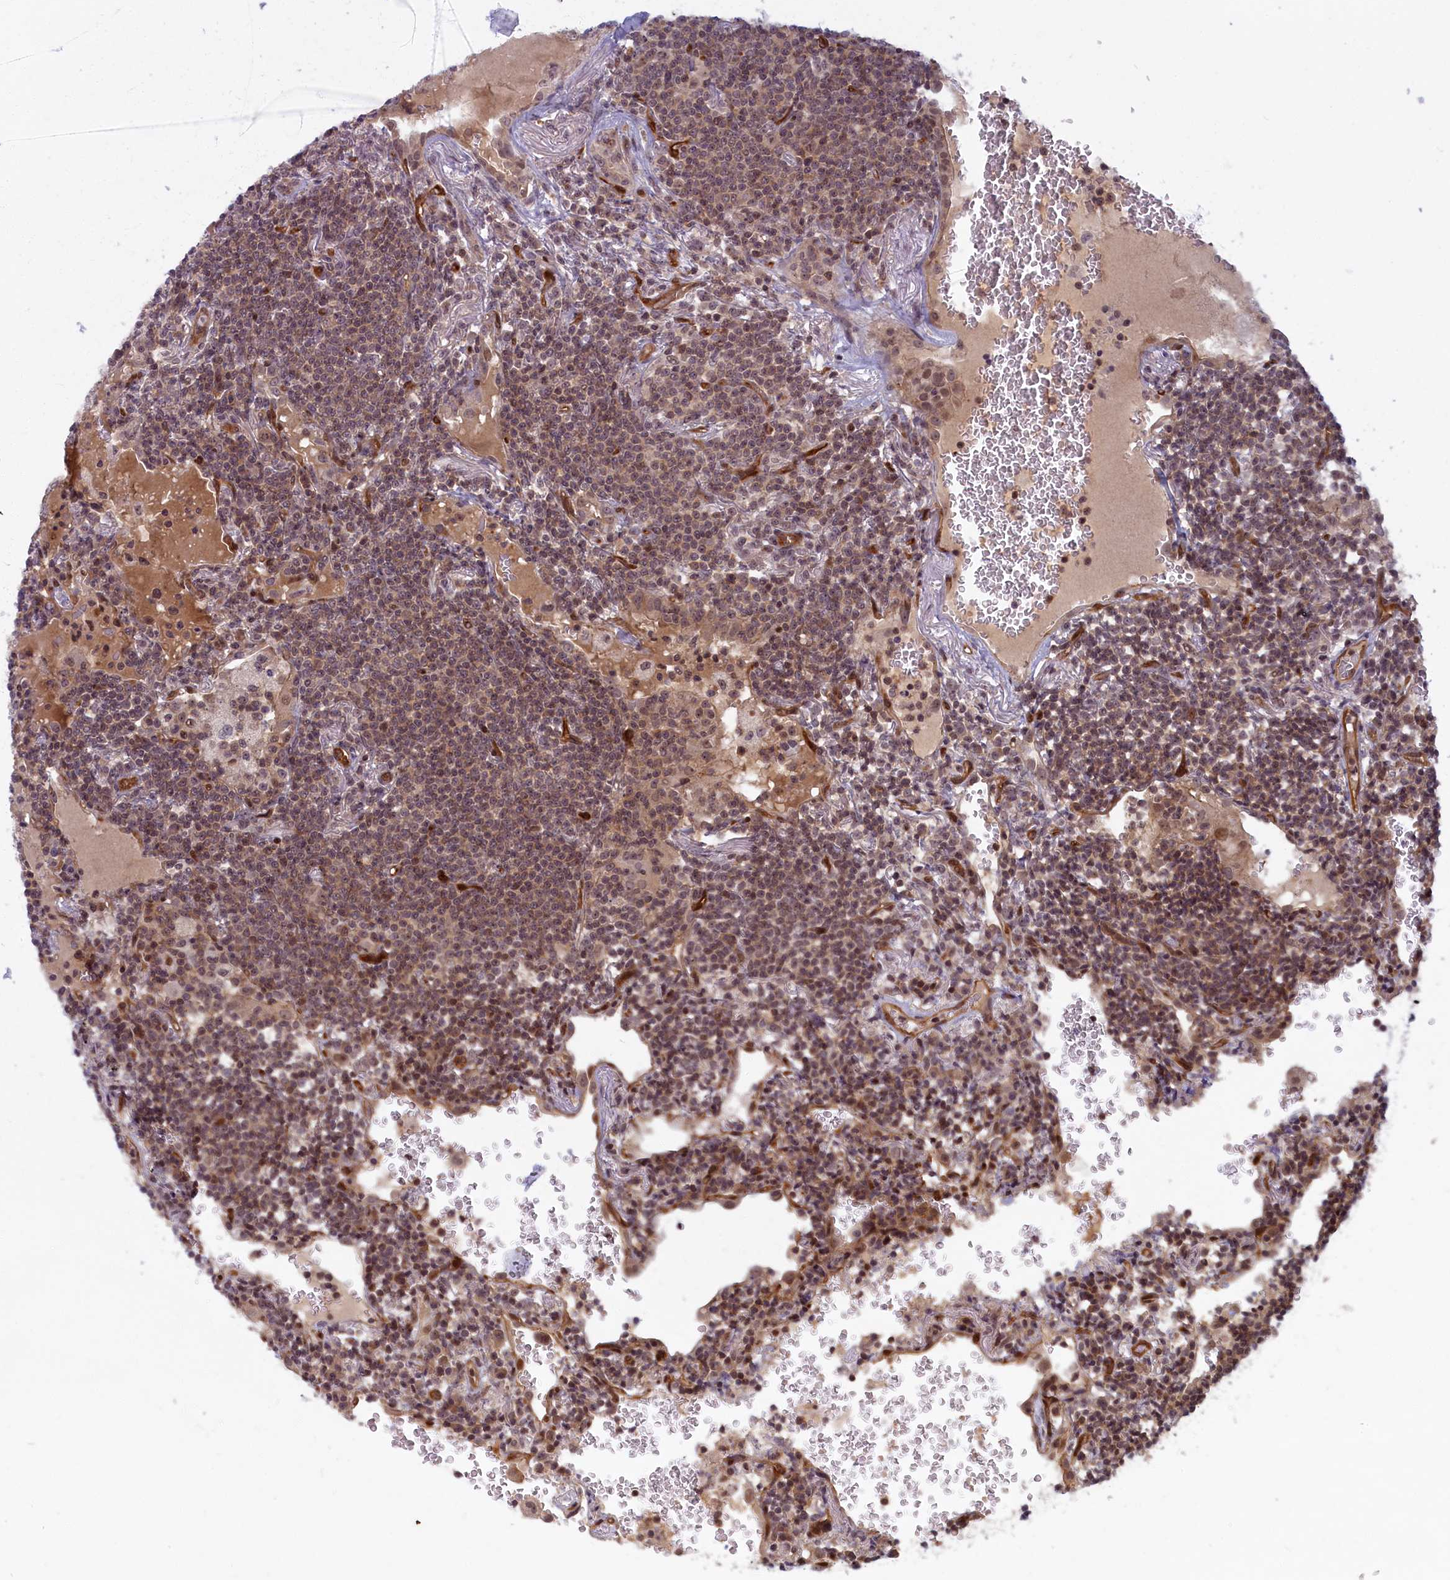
{"staining": {"intensity": "moderate", "quantity": "25%-75%", "location": "cytoplasmic/membranous,nuclear"}, "tissue": "lymphoma", "cell_type": "Tumor cells", "image_type": "cancer", "snomed": [{"axis": "morphology", "description": "Malignant lymphoma, non-Hodgkin's type, Low grade"}, {"axis": "topography", "description": "Lung"}], "caption": "Malignant lymphoma, non-Hodgkin's type (low-grade) tissue exhibits moderate cytoplasmic/membranous and nuclear positivity in approximately 25%-75% of tumor cells, visualized by immunohistochemistry.", "gene": "SNRK", "patient": {"sex": "female", "age": 71}}